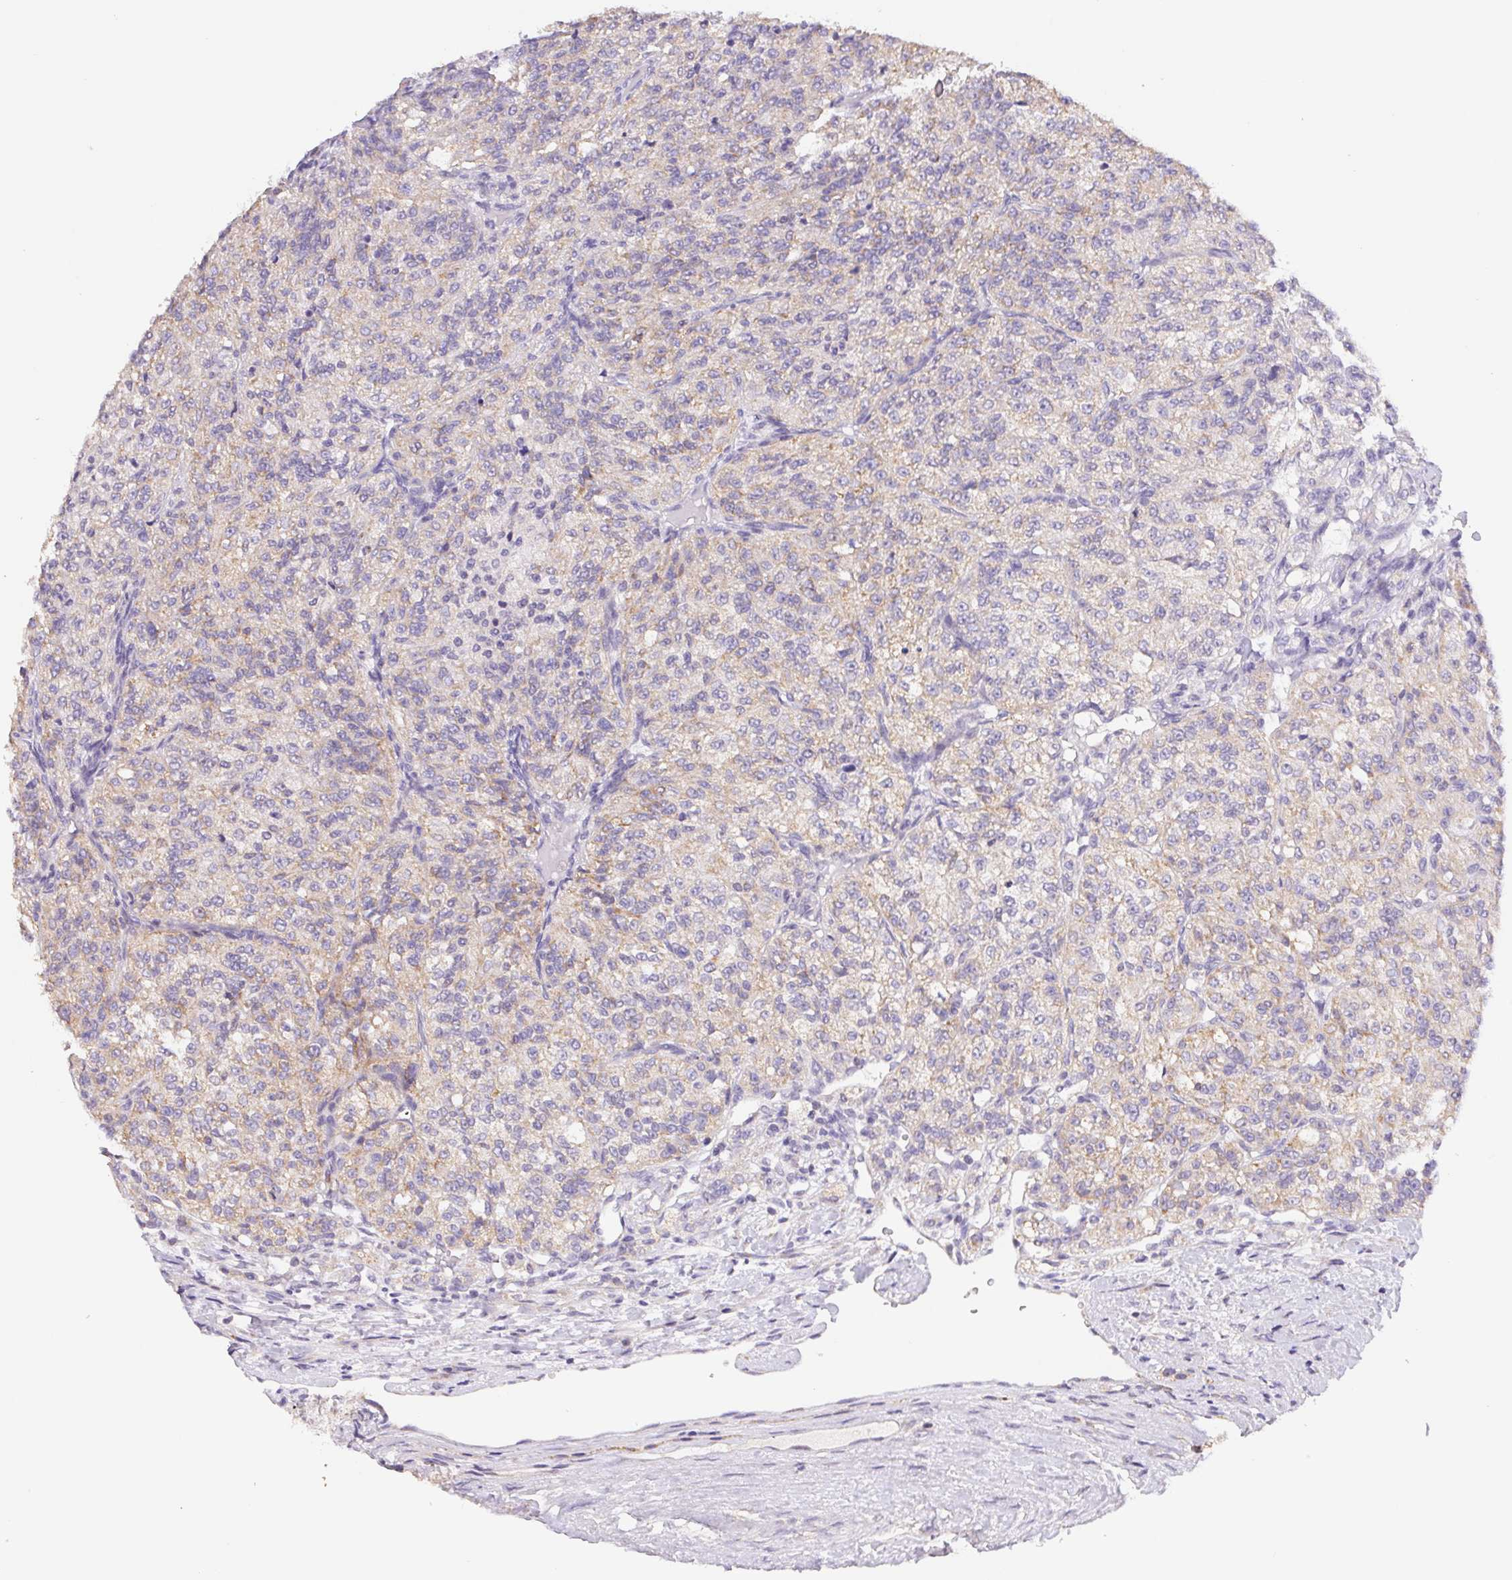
{"staining": {"intensity": "weak", "quantity": "25%-75%", "location": "cytoplasmic/membranous"}, "tissue": "renal cancer", "cell_type": "Tumor cells", "image_type": "cancer", "snomed": [{"axis": "morphology", "description": "Adenocarcinoma, NOS"}, {"axis": "topography", "description": "Kidney"}], "caption": "Weak cytoplasmic/membranous positivity is appreciated in about 25%-75% of tumor cells in renal cancer (adenocarcinoma).", "gene": "FKBP6", "patient": {"sex": "female", "age": 63}}